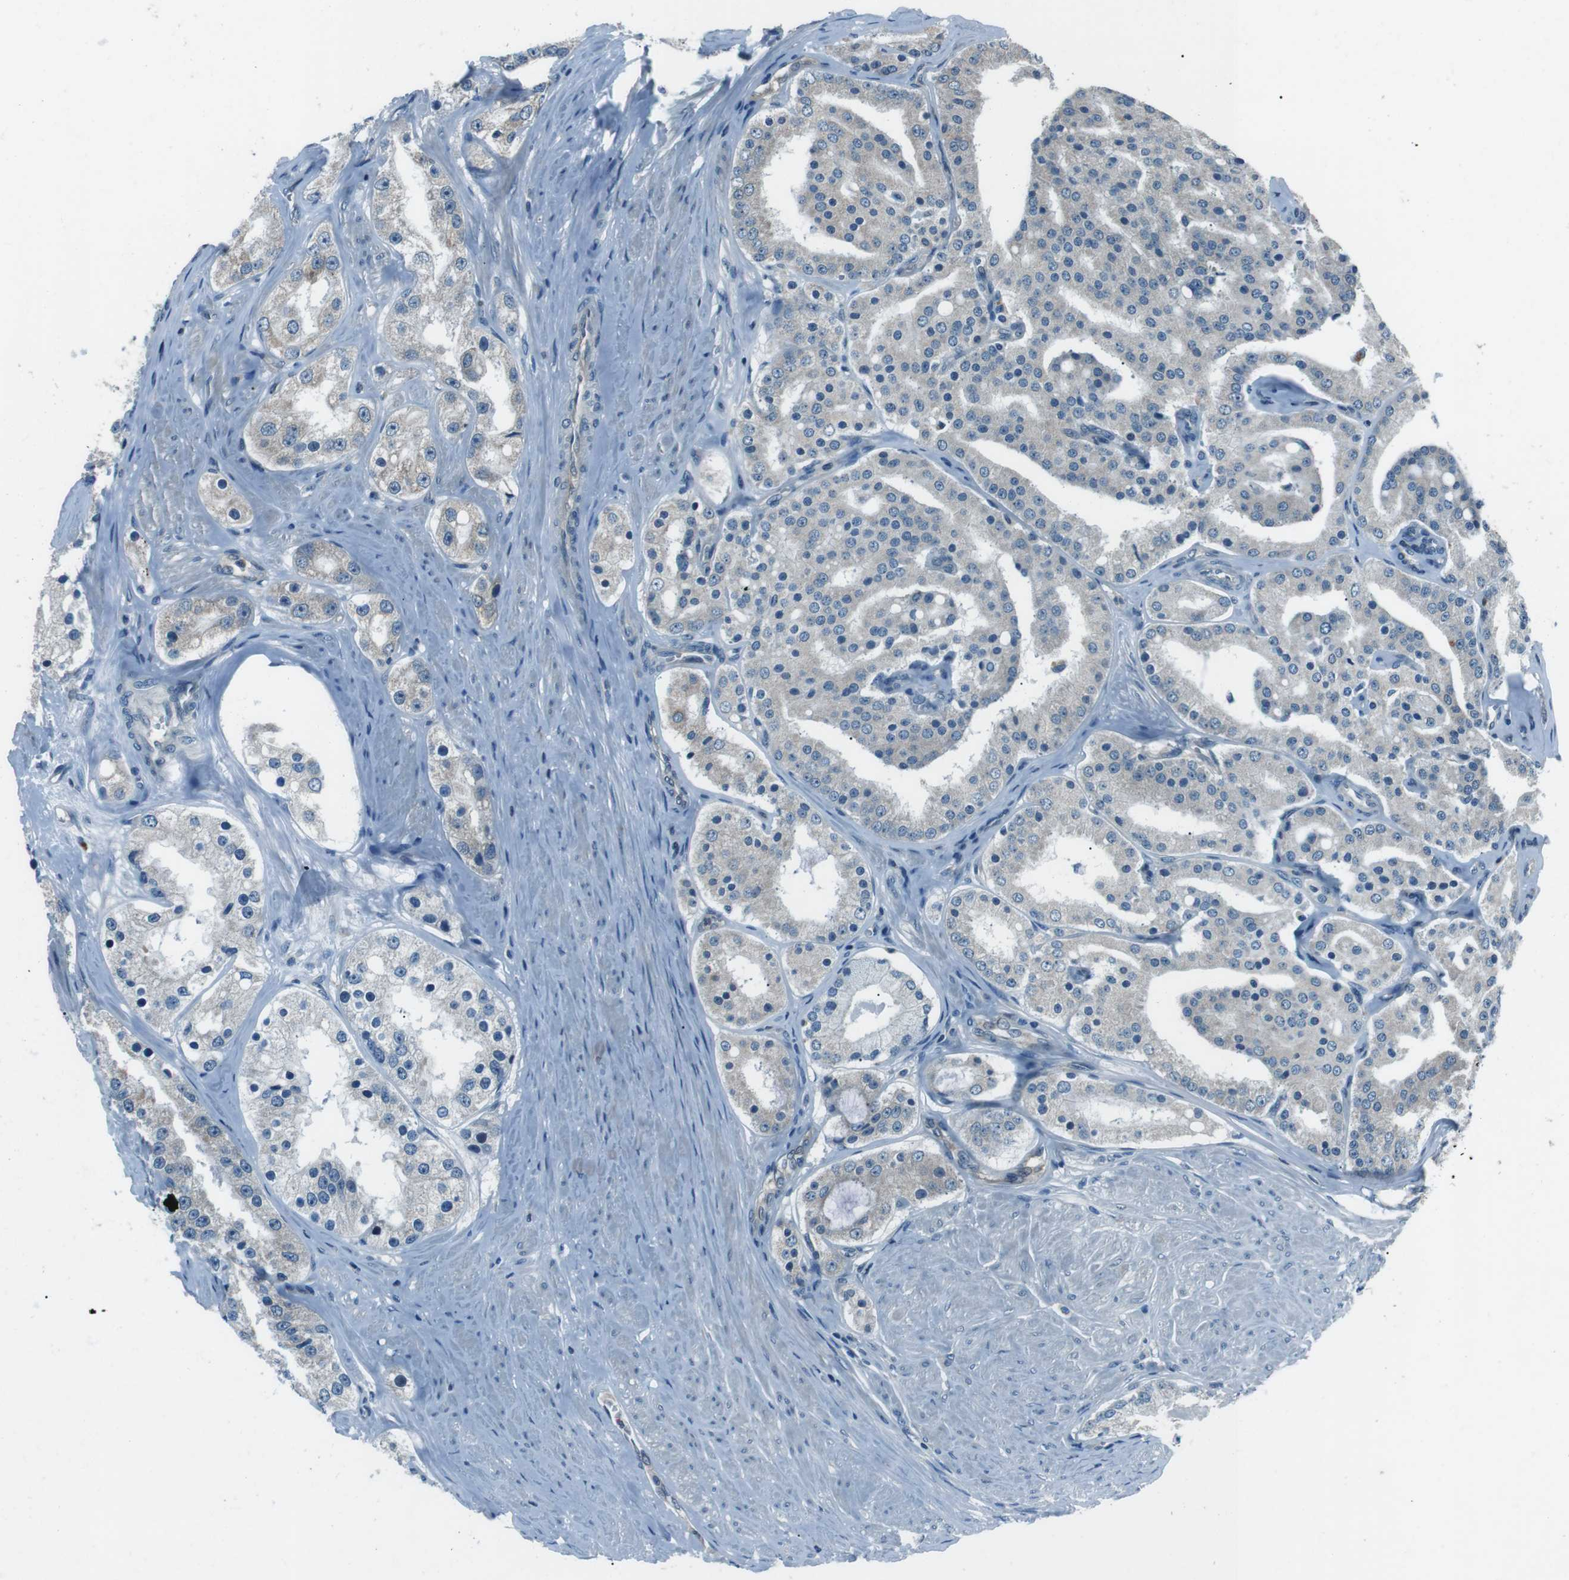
{"staining": {"intensity": "negative", "quantity": "none", "location": "none"}, "tissue": "prostate cancer", "cell_type": "Tumor cells", "image_type": "cancer", "snomed": [{"axis": "morphology", "description": "Adenocarcinoma, Low grade"}, {"axis": "topography", "description": "Prostate"}], "caption": "Image shows no significant protein expression in tumor cells of prostate cancer (adenocarcinoma (low-grade)).", "gene": "LRIG2", "patient": {"sex": "male", "age": 63}}